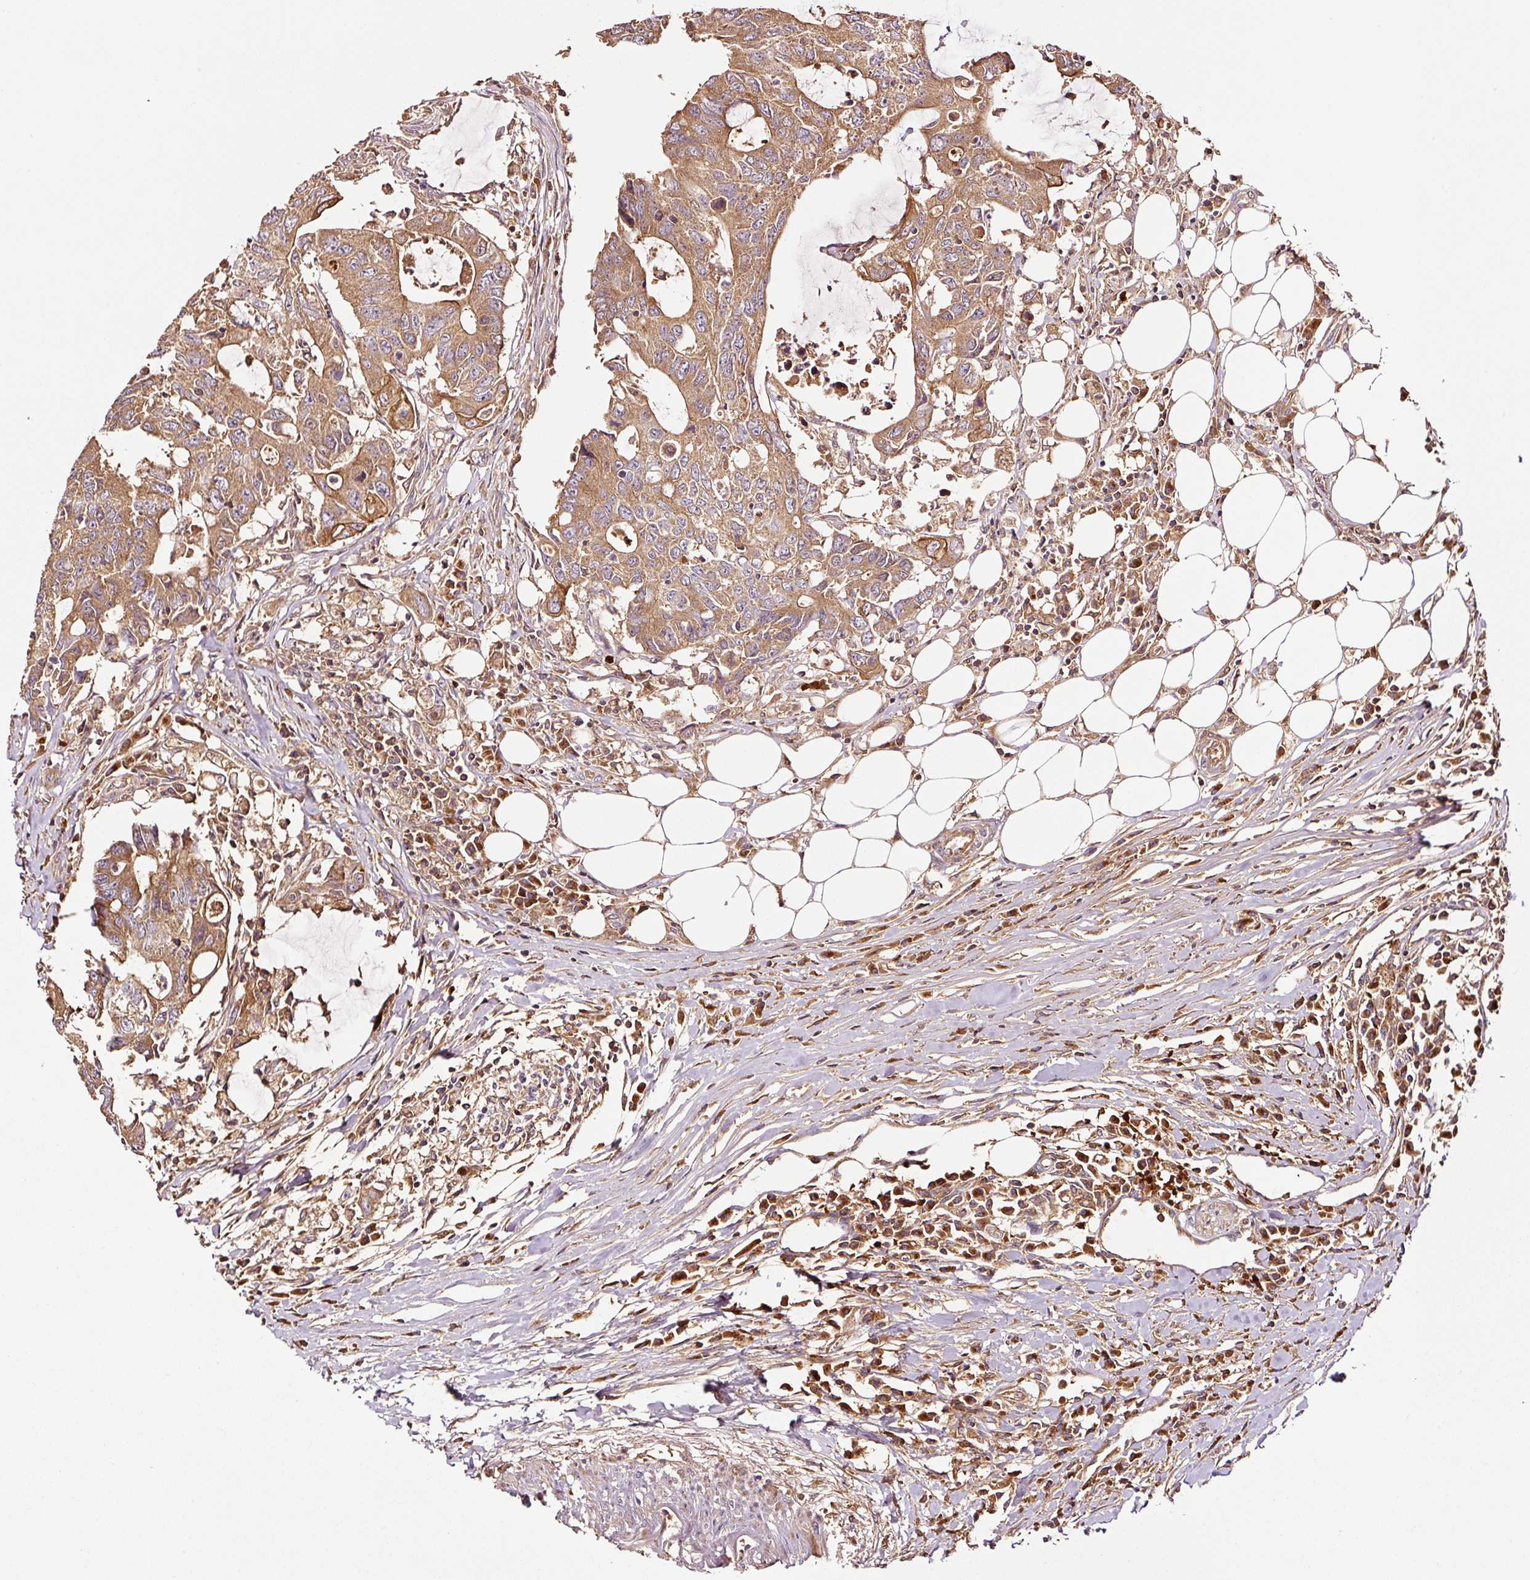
{"staining": {"intensity": "moderate", "quantity": ">75%", "location": "cytoplasmic/membranous"}, "tissue": "colorectal cancer", "cell_type": "Tumor cells", "image_type": "cancer", "snomed": [{"axis": "morphology", "description": "Adenocarcinoma, NOS"}, {"axis": "topography", "description": "Colon"}], "caption": "IHC (DAB) staining of human colorectal adenocarcinoma displays moderate cytoplasmic/membranous protein expression in approximately >75% of tumor cells.", "gene": "PGLYRP2", "patient": {"sex": "male", "age": 71}}